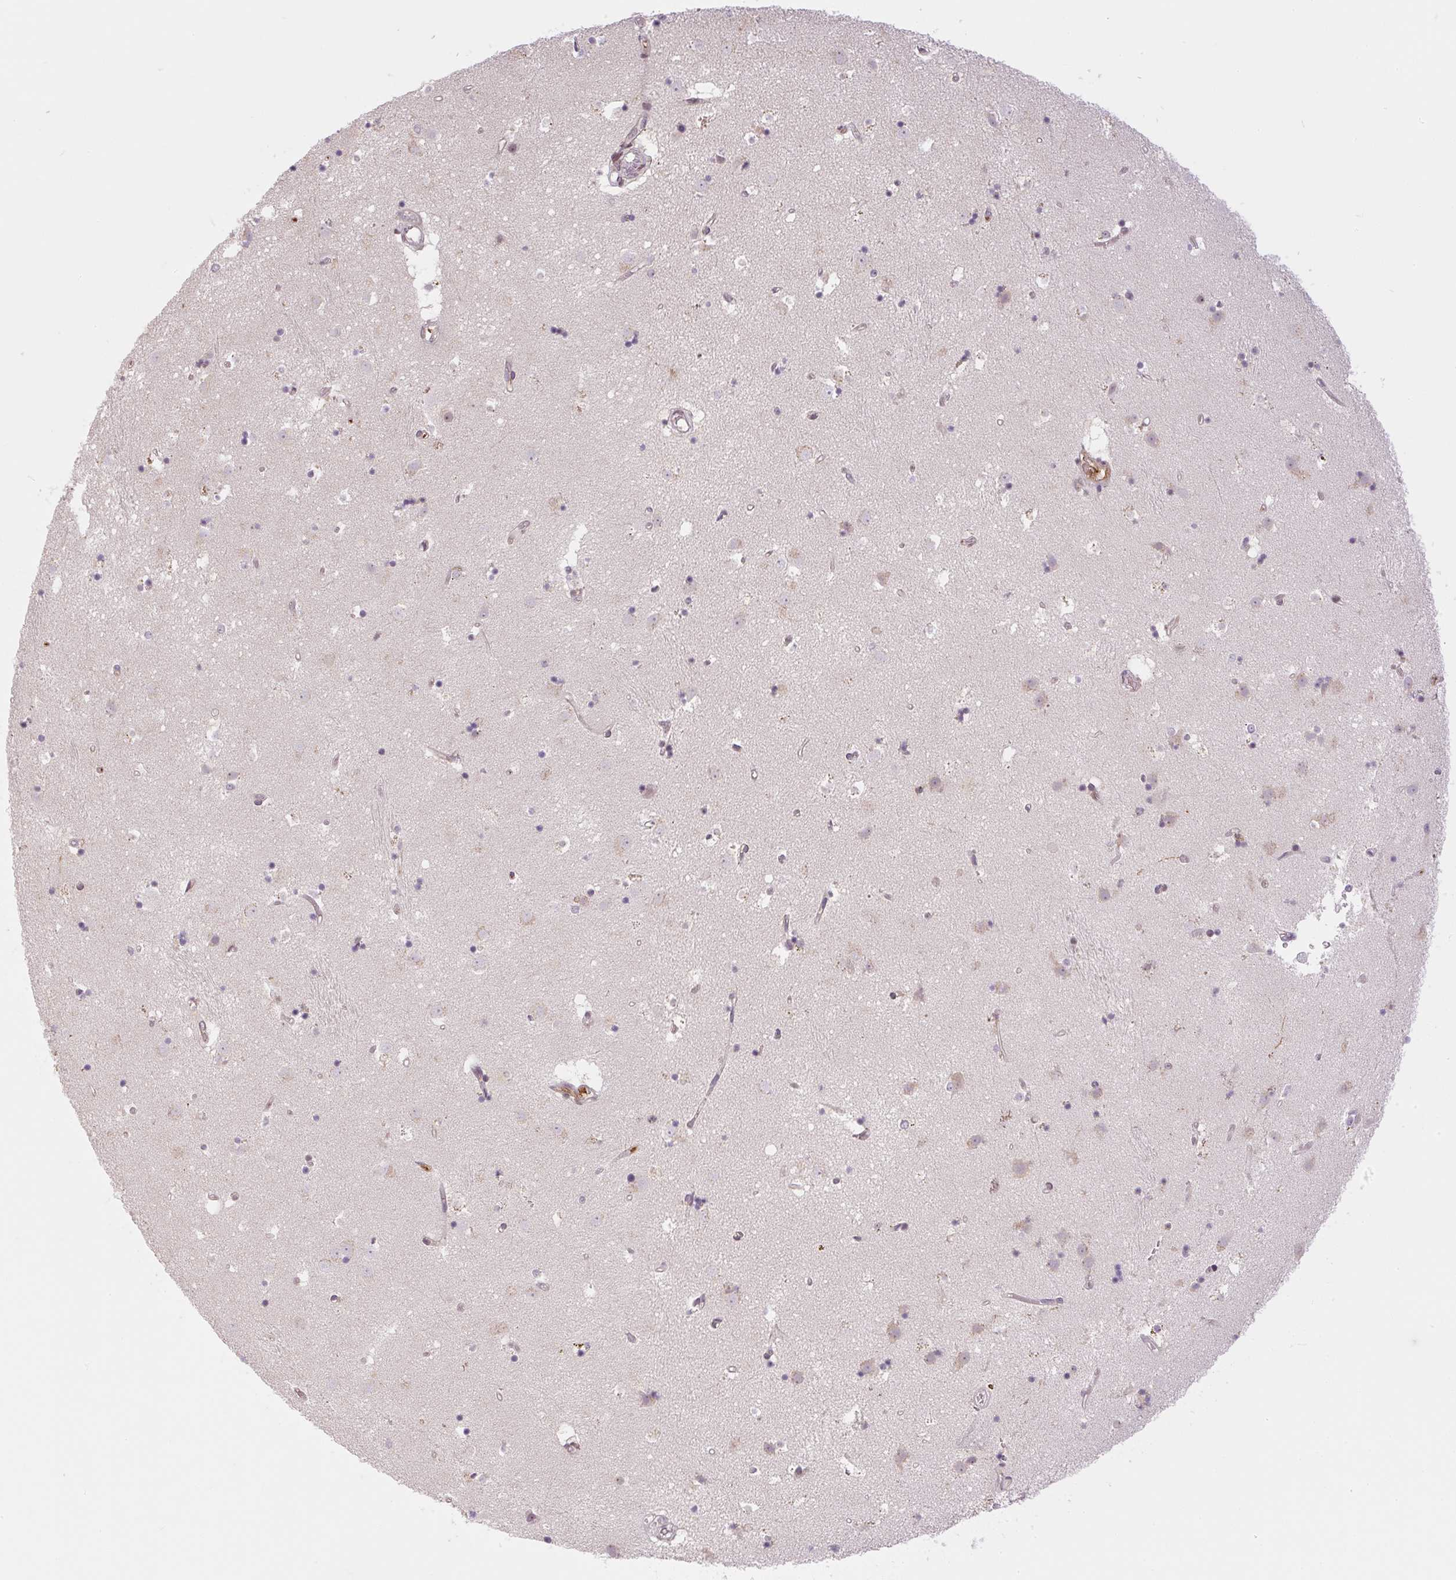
{"staining": {"intensity": "weak", "quantity": "<25%", "location": "cytoplasmic/membranous,nuclear"}, "tissue": "caudate", "cell_type": "Glial cells", "image_type": "normal", "snomed": [{"axis": "morphology", "description": "Normal tissue, NOS"}, {"axis": "topography", "description": "Lateral ventricle wall"}], "caption": "This micrograph is of normal caudate stained with immunohistochemistry (IHC) to label a protein in brown with the nuclei are counter-stained blue. There is no positivity in glial cells.", "gene": "SGF29", "patient": {"sex": "male", "age": 58}}